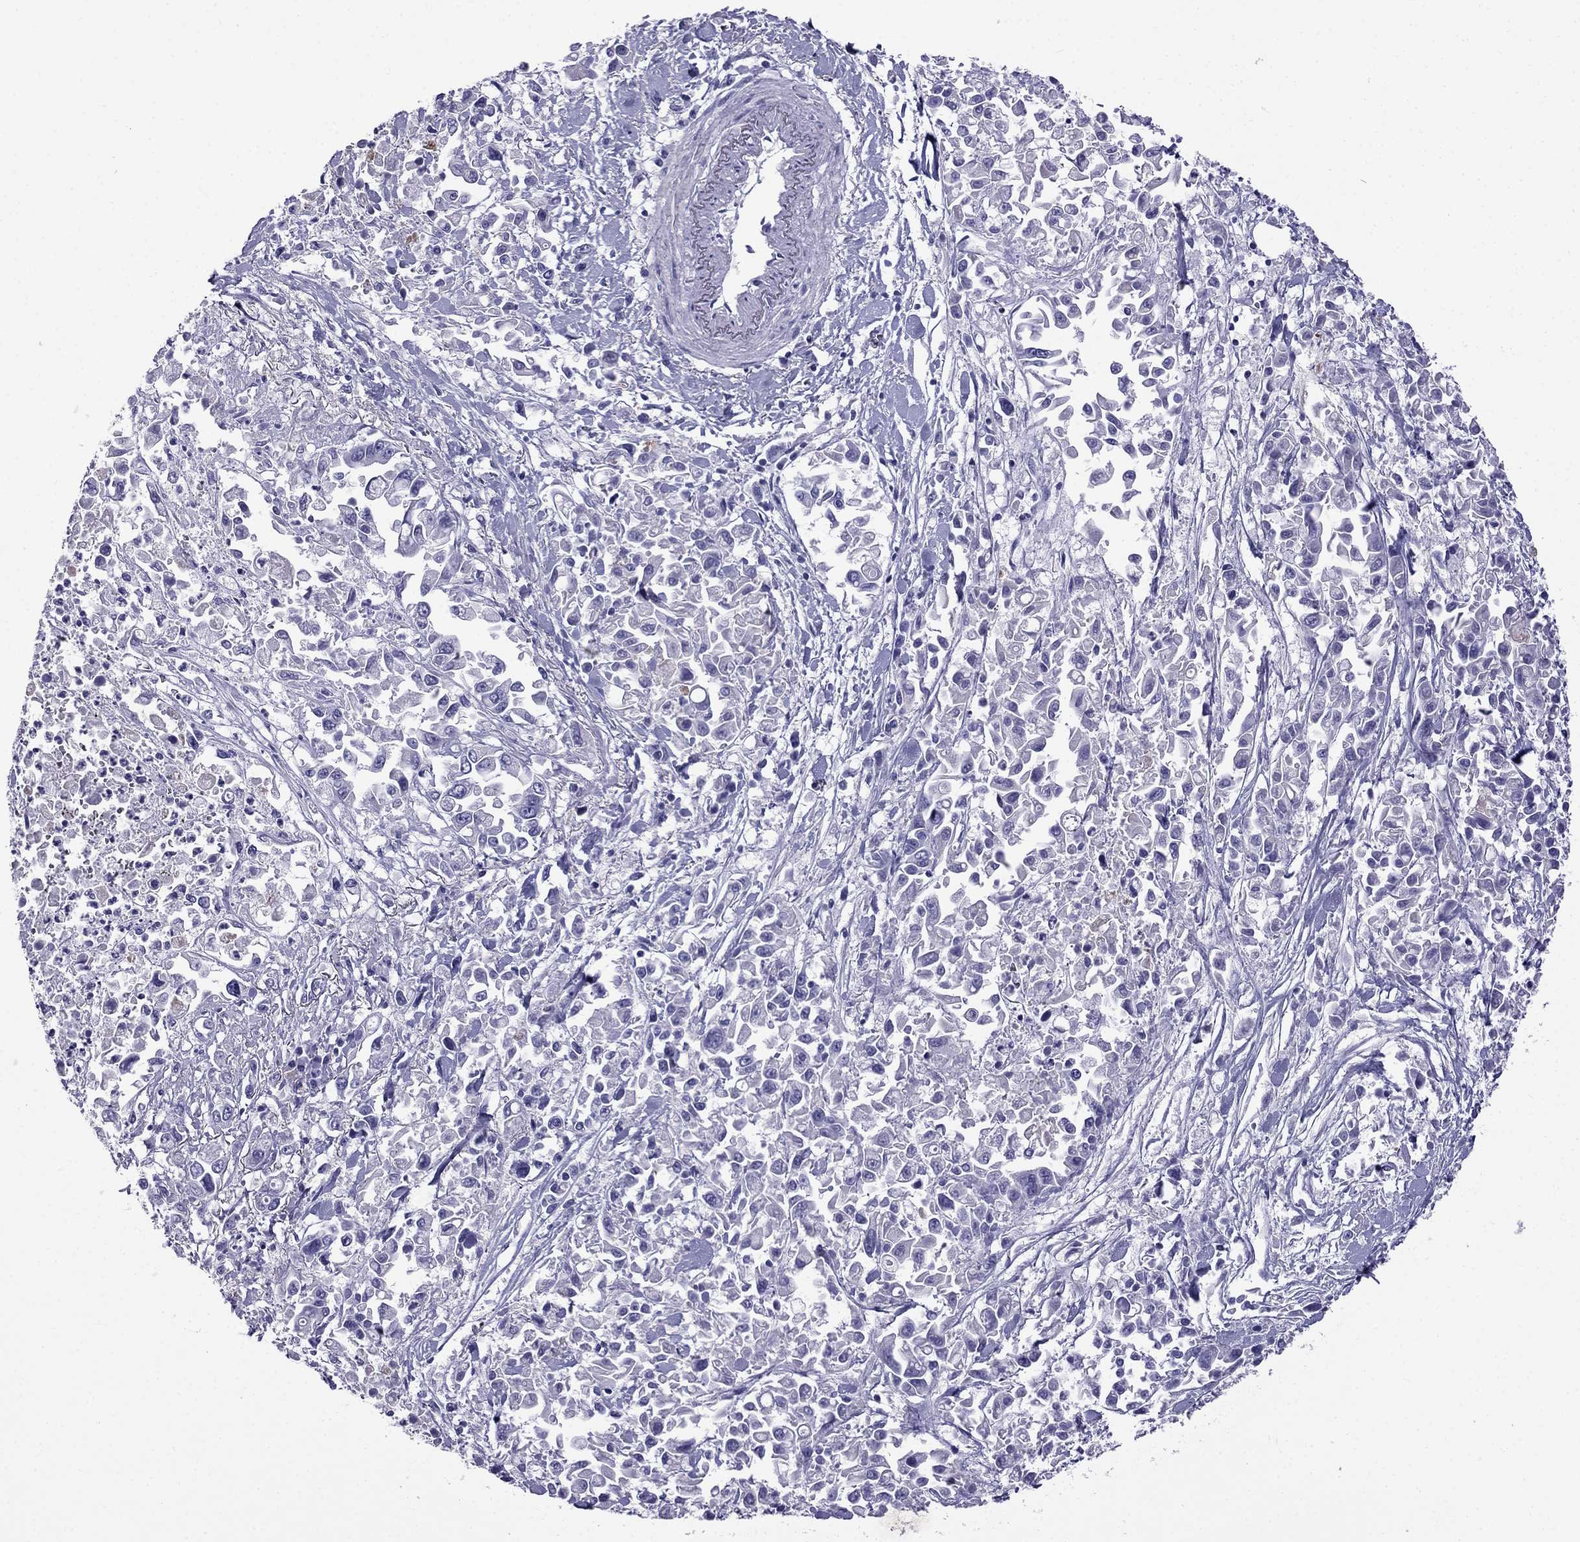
{"staining": {"intensity": "negative", "quantity": "none", "location": "none"}, "tissue": "pancreatic cancer", "cell_type": "Tumor cells", "image_type": "cancer", "snomed": [{"axis": "morphology", "description": "Adenocarcinoma, NOS"}, {"axis": "topography", "description": "Pancreas"}], "caption": "A photomicrograph of pancreatic cancer (adenocarcinoma) stained for a protein displays no brown staining in tumor cells. The staining was performed using DAB to visualize the protein expression in brown, while the nuclei were stained in blue with hematoxylin (Magnification: 20x).", "gene": "ARR3", "patient": {"sex": "female", "age": 83}}